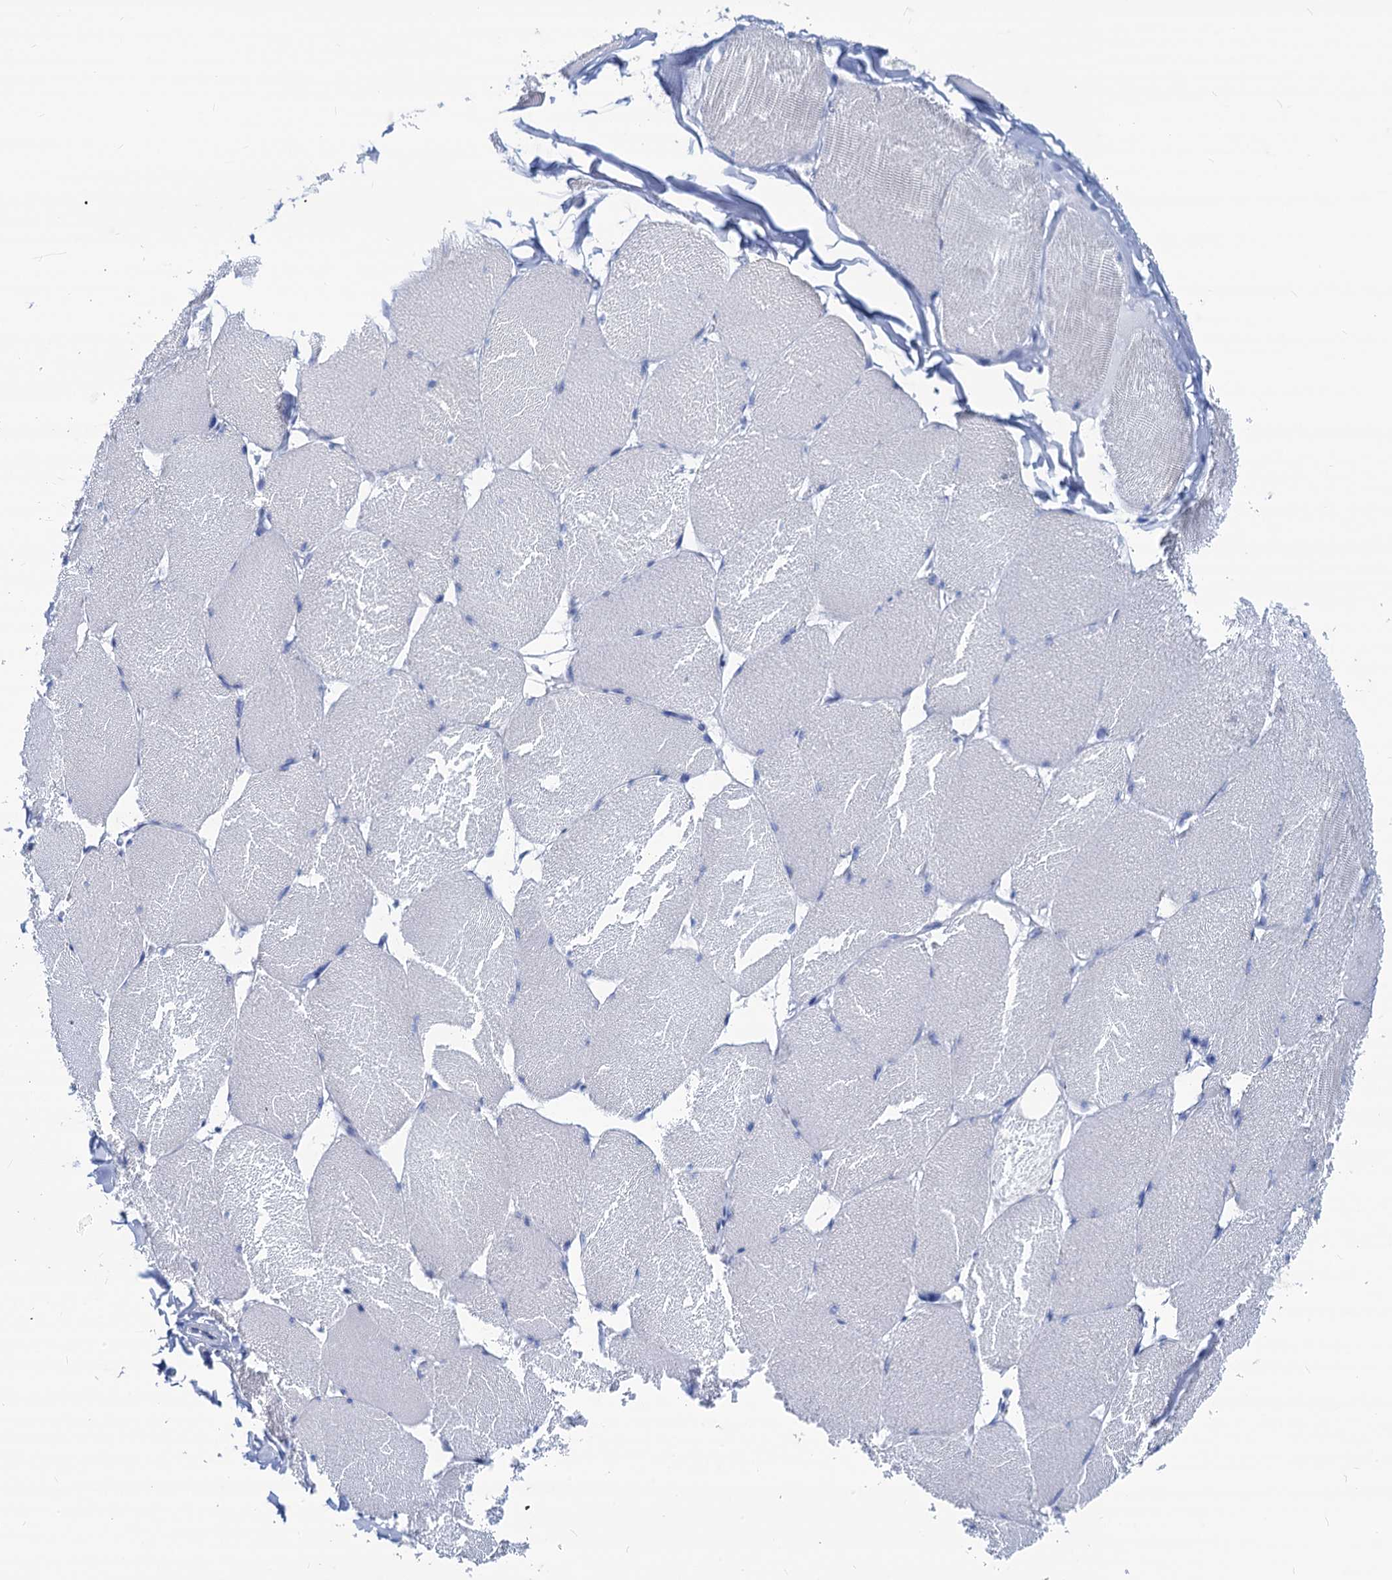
{"staining": {"intensity": "negative", "quantity": "none", "location": "none"}, "tissue": "skeletal muscle", "cell_type": "Myocytes", "image_type": "normal", "snomed": [{"axis": "morphology", "description": "Normal tissue, NOS"}, {"axis": "topography", "description": "Skin"}, {"axis": "topography", "description": "Skeletal muscle"}], "caption": "Immunohistochemical staining of benign skeletal muscle reveals no significant staining in myocytes. The staining is performed using DAB brown chromogen with nuclei counter-stained in using hematoxylin.", "gene": "CABYR", "patient": {"sex": "male", "age": 83}}